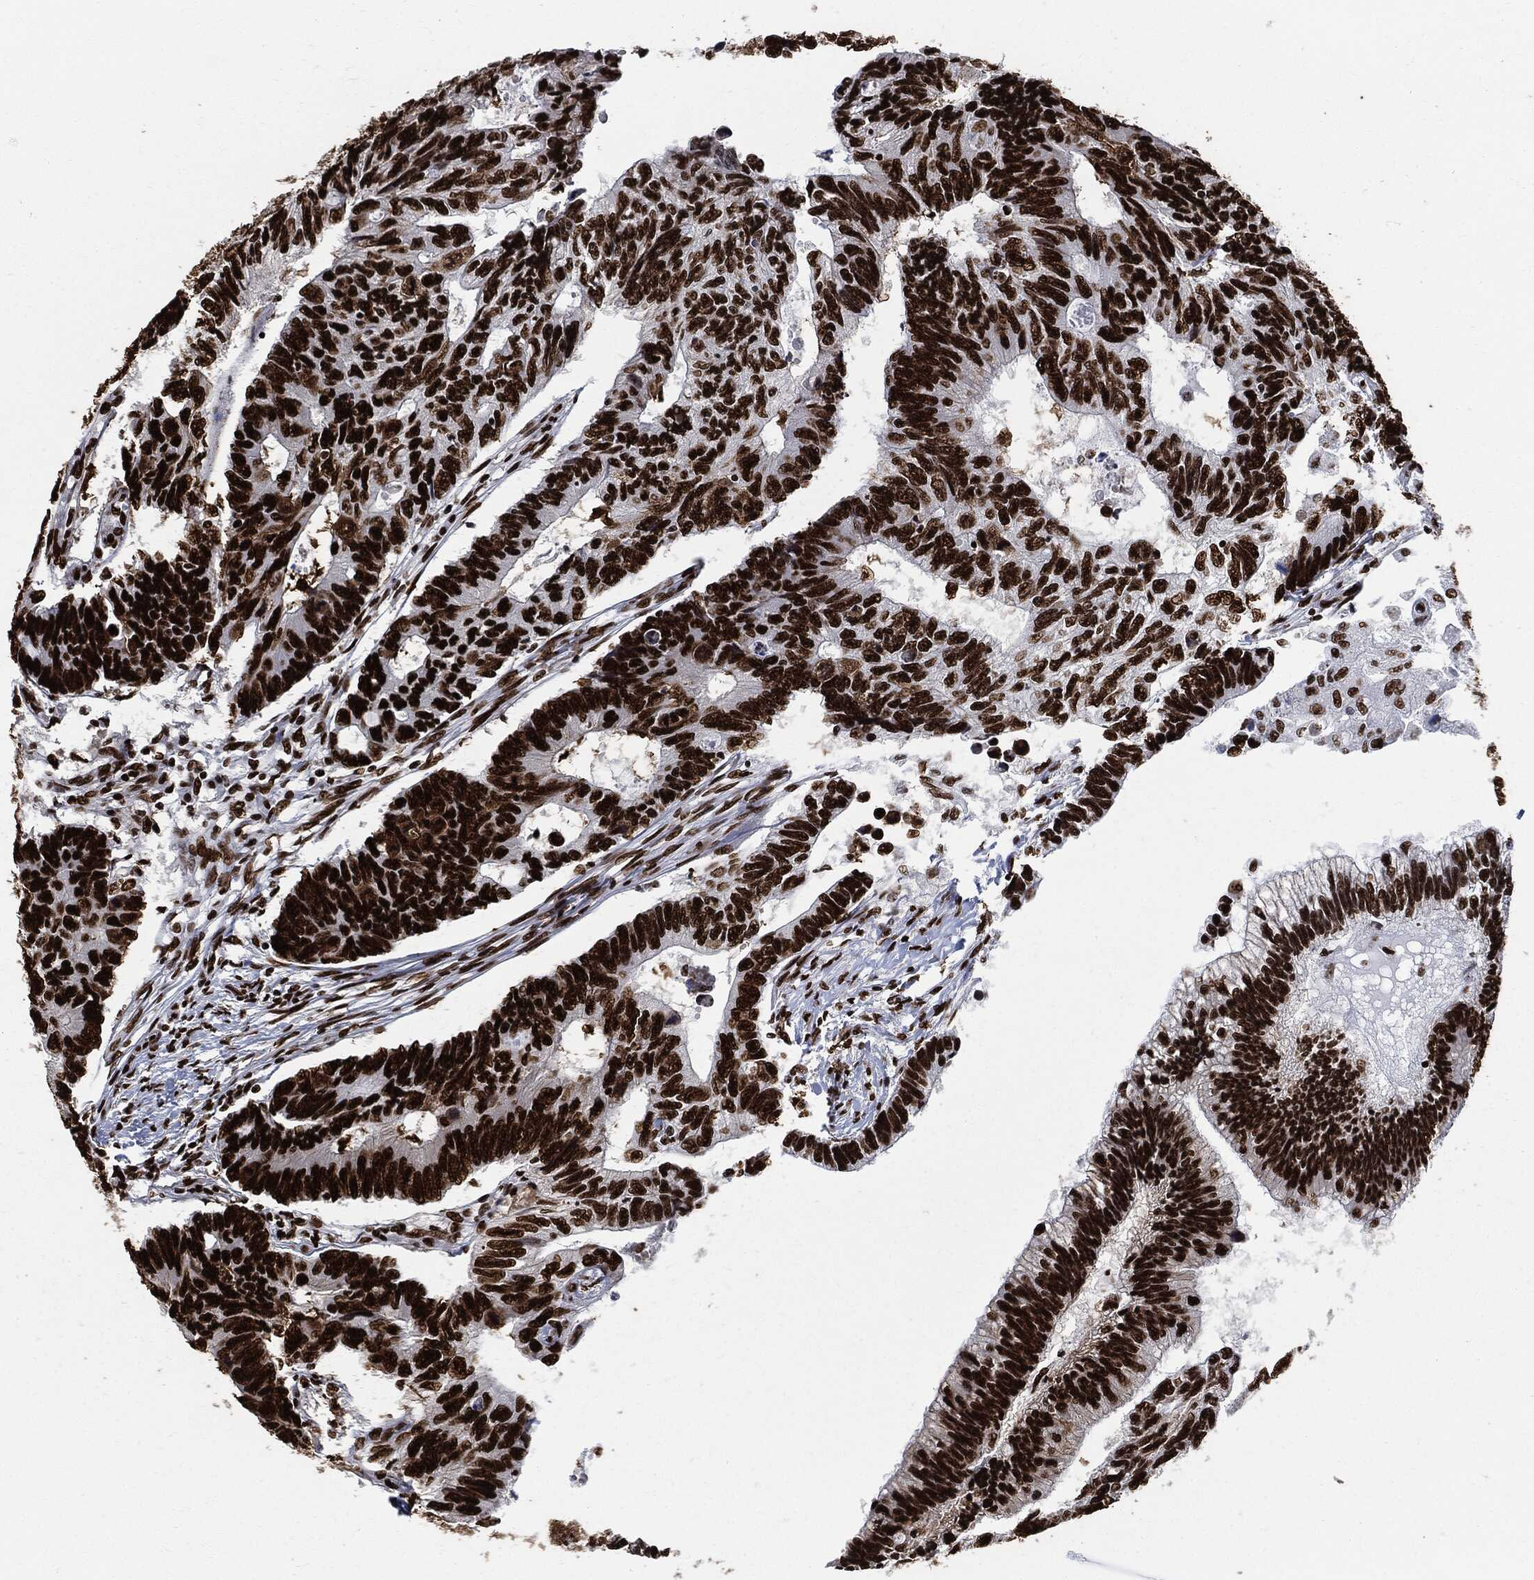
{"staining": {"intensity": "strong", "quantity": ">75%", "location": "nuclear"}, "tissue": "colorectal cancer", "cell_type": "Tumor cells", "image_type": "cancer", "snomed": [{"axis": "morphology", "description": "Adenocarcinoma, NOS"}, {"axis": "topography", "description": "Colon"}], "caption": "Colorectal adenocarcinoma tissue demonstrates strong nuclear expression in about >75% of tumor cells, visualized by immunohistochemistry.", "gene": "RECQL", "patient": {"sex": "female", "age": 77}}